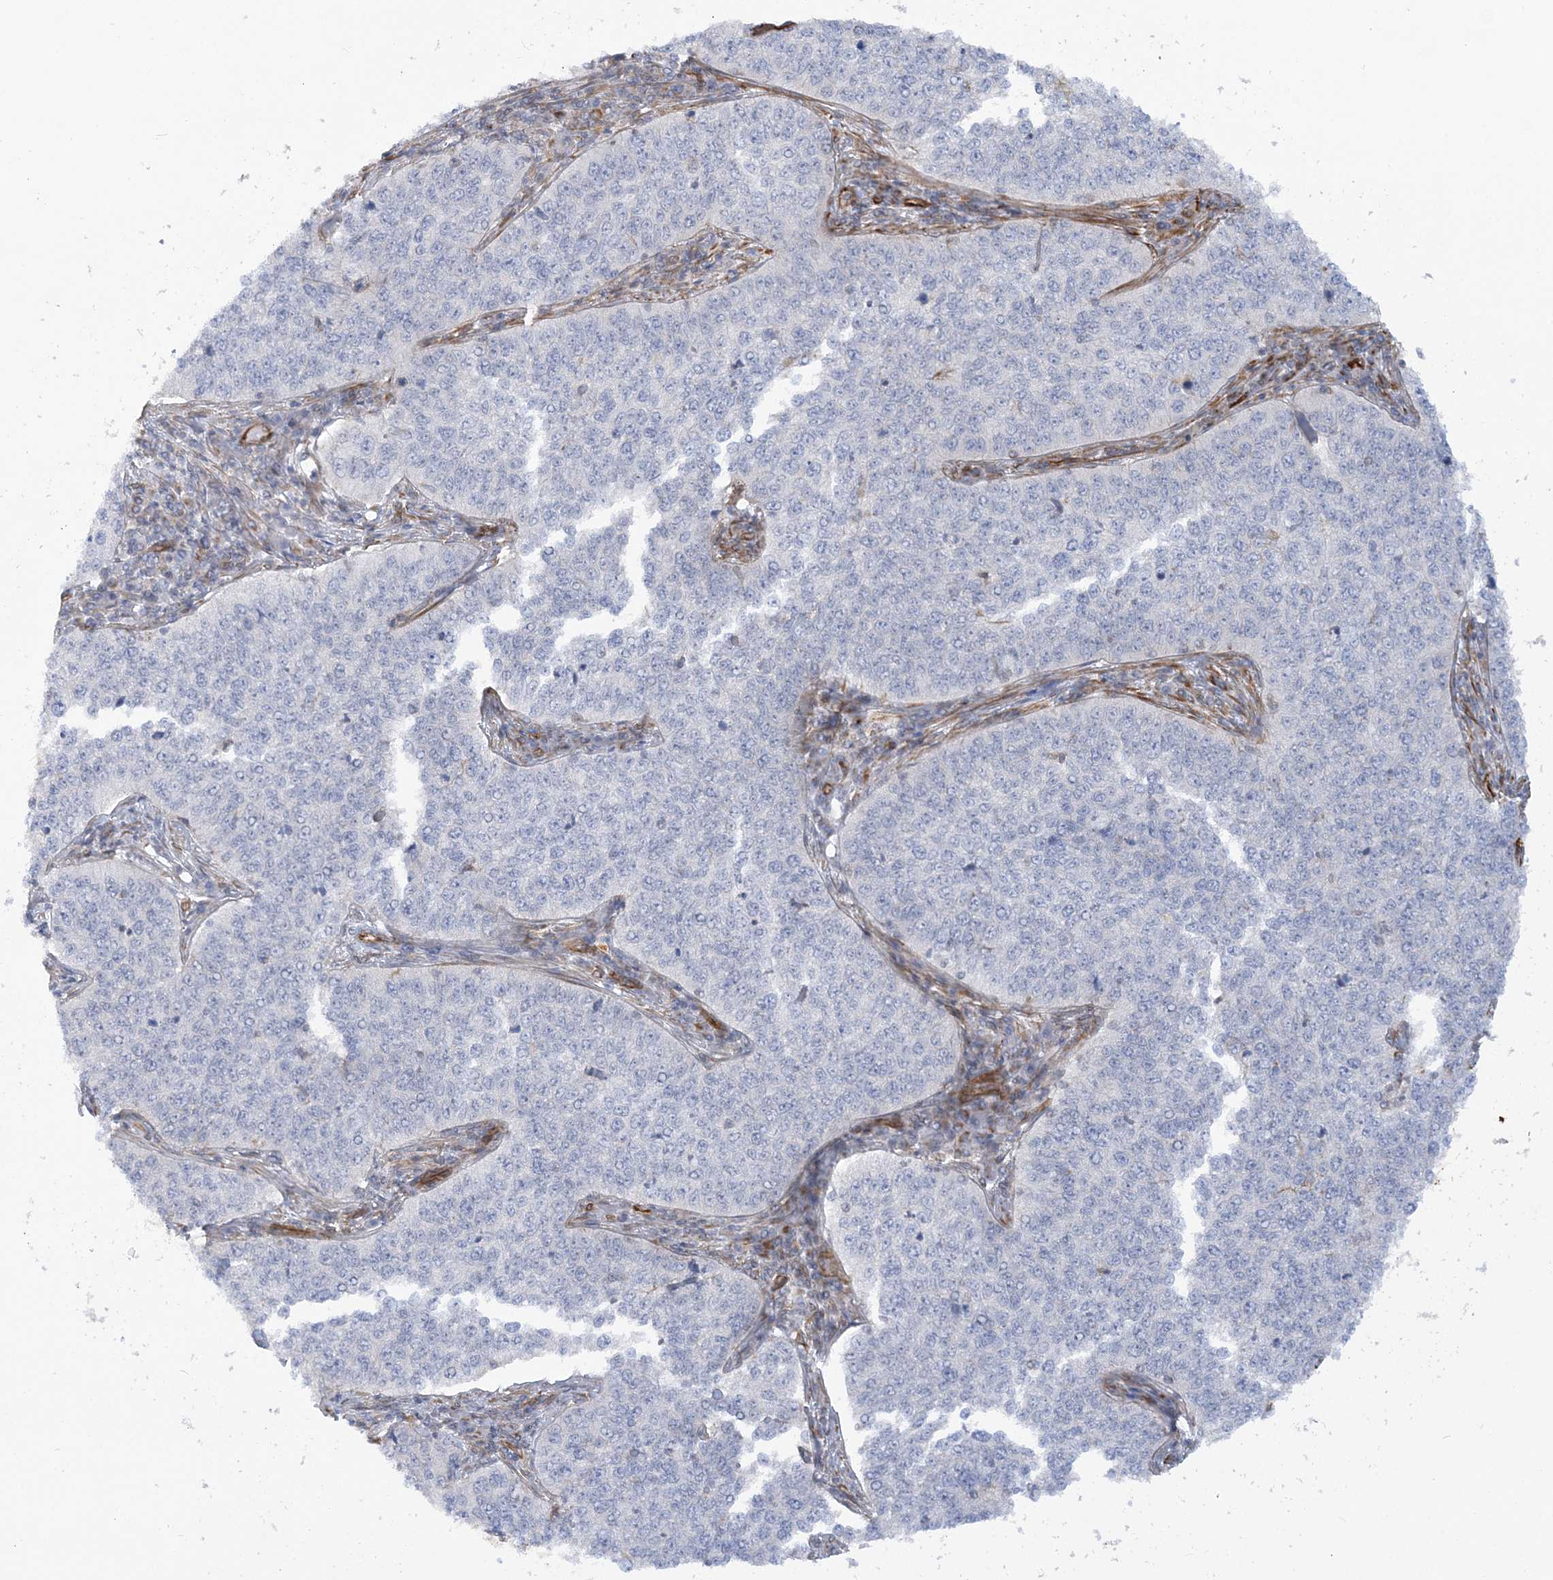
{"staining": {"intensity": "negative", "quantity": "none", "location": "none"}, "tissue": "cervical cancer", "cell_type": "Tumor cells", "image_type": "cancer", "snomed": [{"axis": "morphology", "description": "Squamous cell carcinoma, NOS"}, {"axis": "topography", "description": "Cervix"}], "caption": "This is an immunohistochemistry (IHC) histopathology image of cervical cancer (squamous cell carcinoma). There is no positivity in tumor cells.", "gene": "SCLT1", "patient": {"sex": "female", "age": 35}}